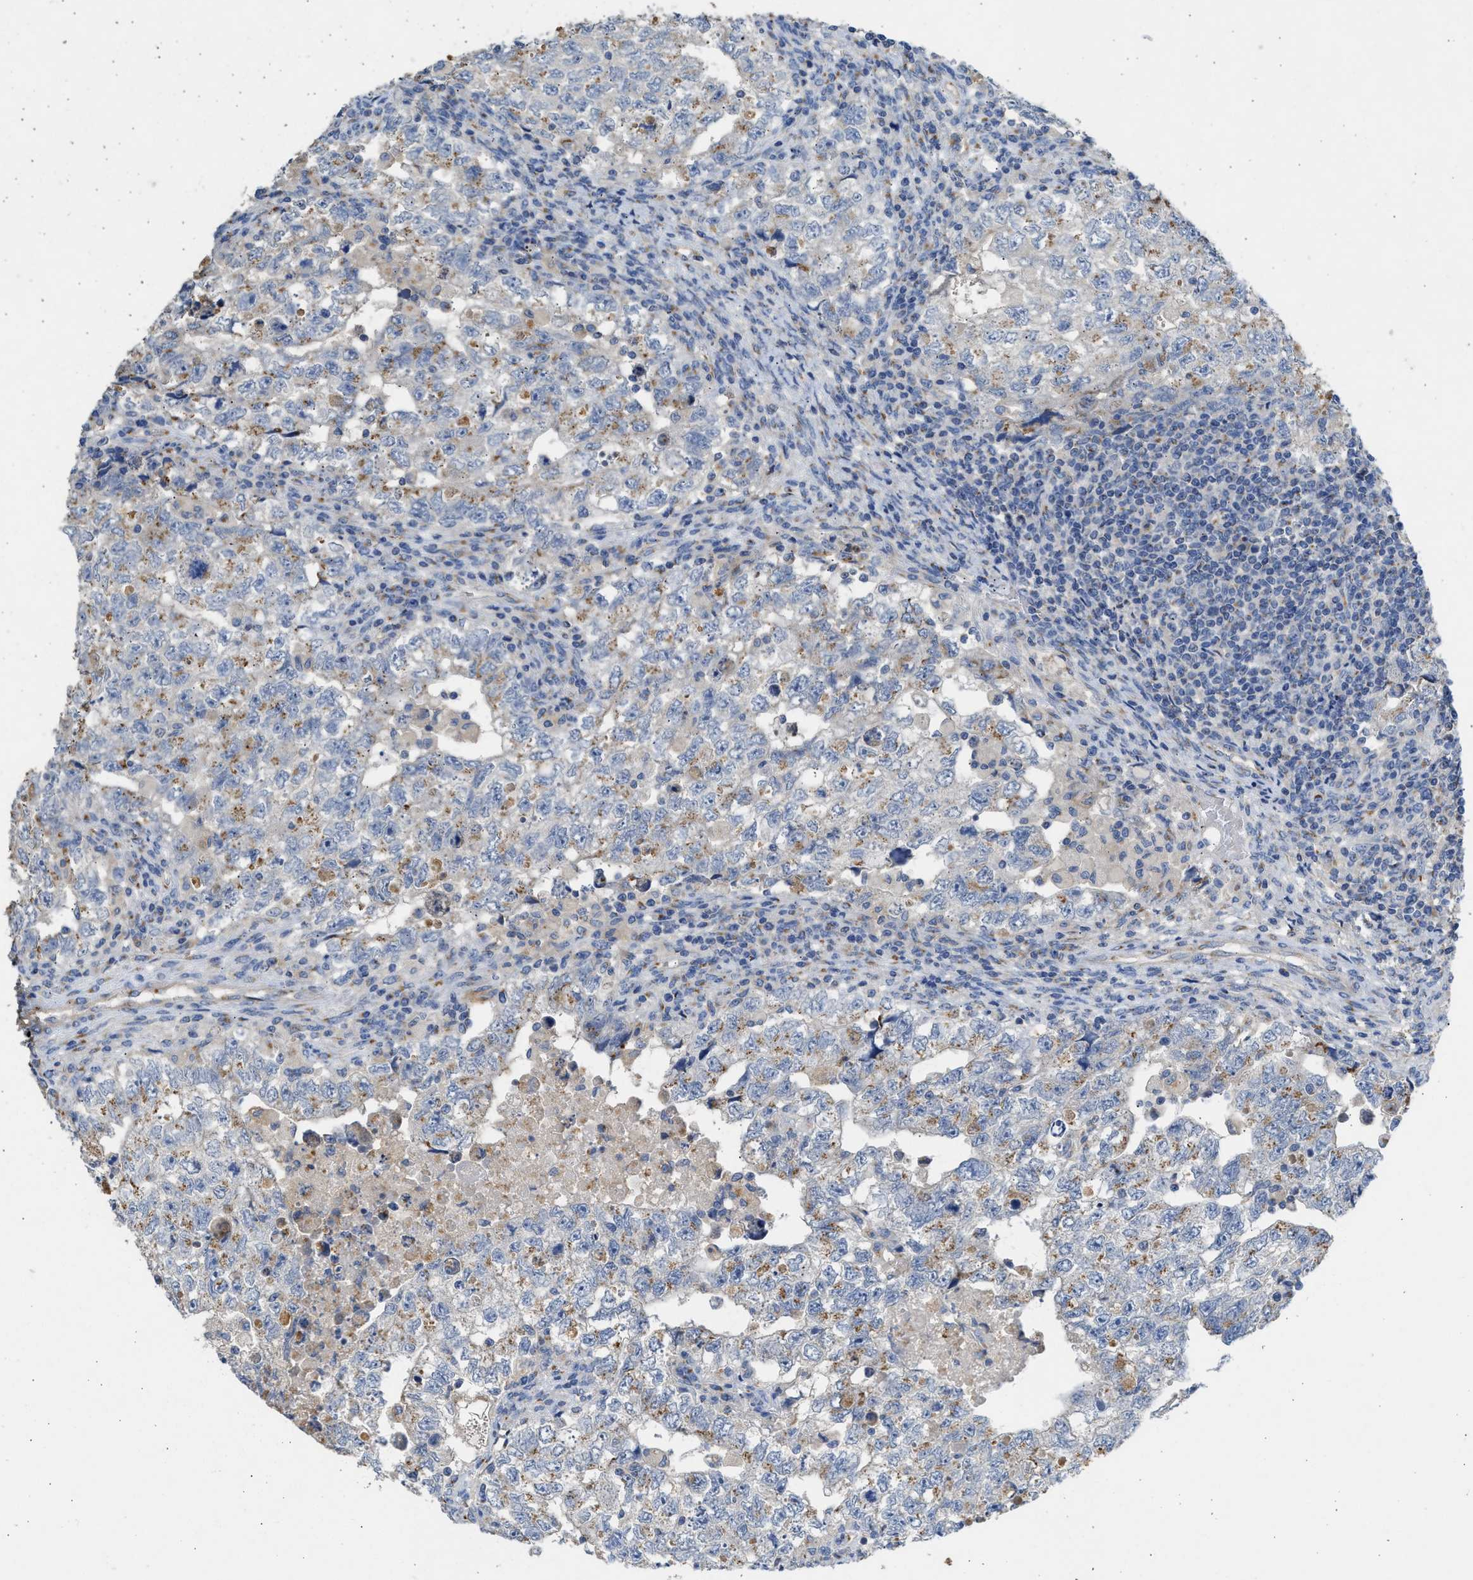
{"staining": {"intensity": "moderate", "quantity": "<25%", "location": "cytoplasmic/membranous"}, "tissue": "testis cancer", "cell_type": "Tumor cells", "image_type": "cancer", "snomed": [{"axis": "morphology", "description": "Carcinoma, Embryonal, NOS"}, {"axis": "topography", "description": "Testis"}], "caption": "The photomicrograph shows a brown stain indicating the presence of a protein in the cytoplasmic/membranous of tumor cells in testis cancer. Ihc stains the protein in brown and the nuclei are stained blue.", "gene": "IPO8", "patient": {"sex": "male", "age": 36}}